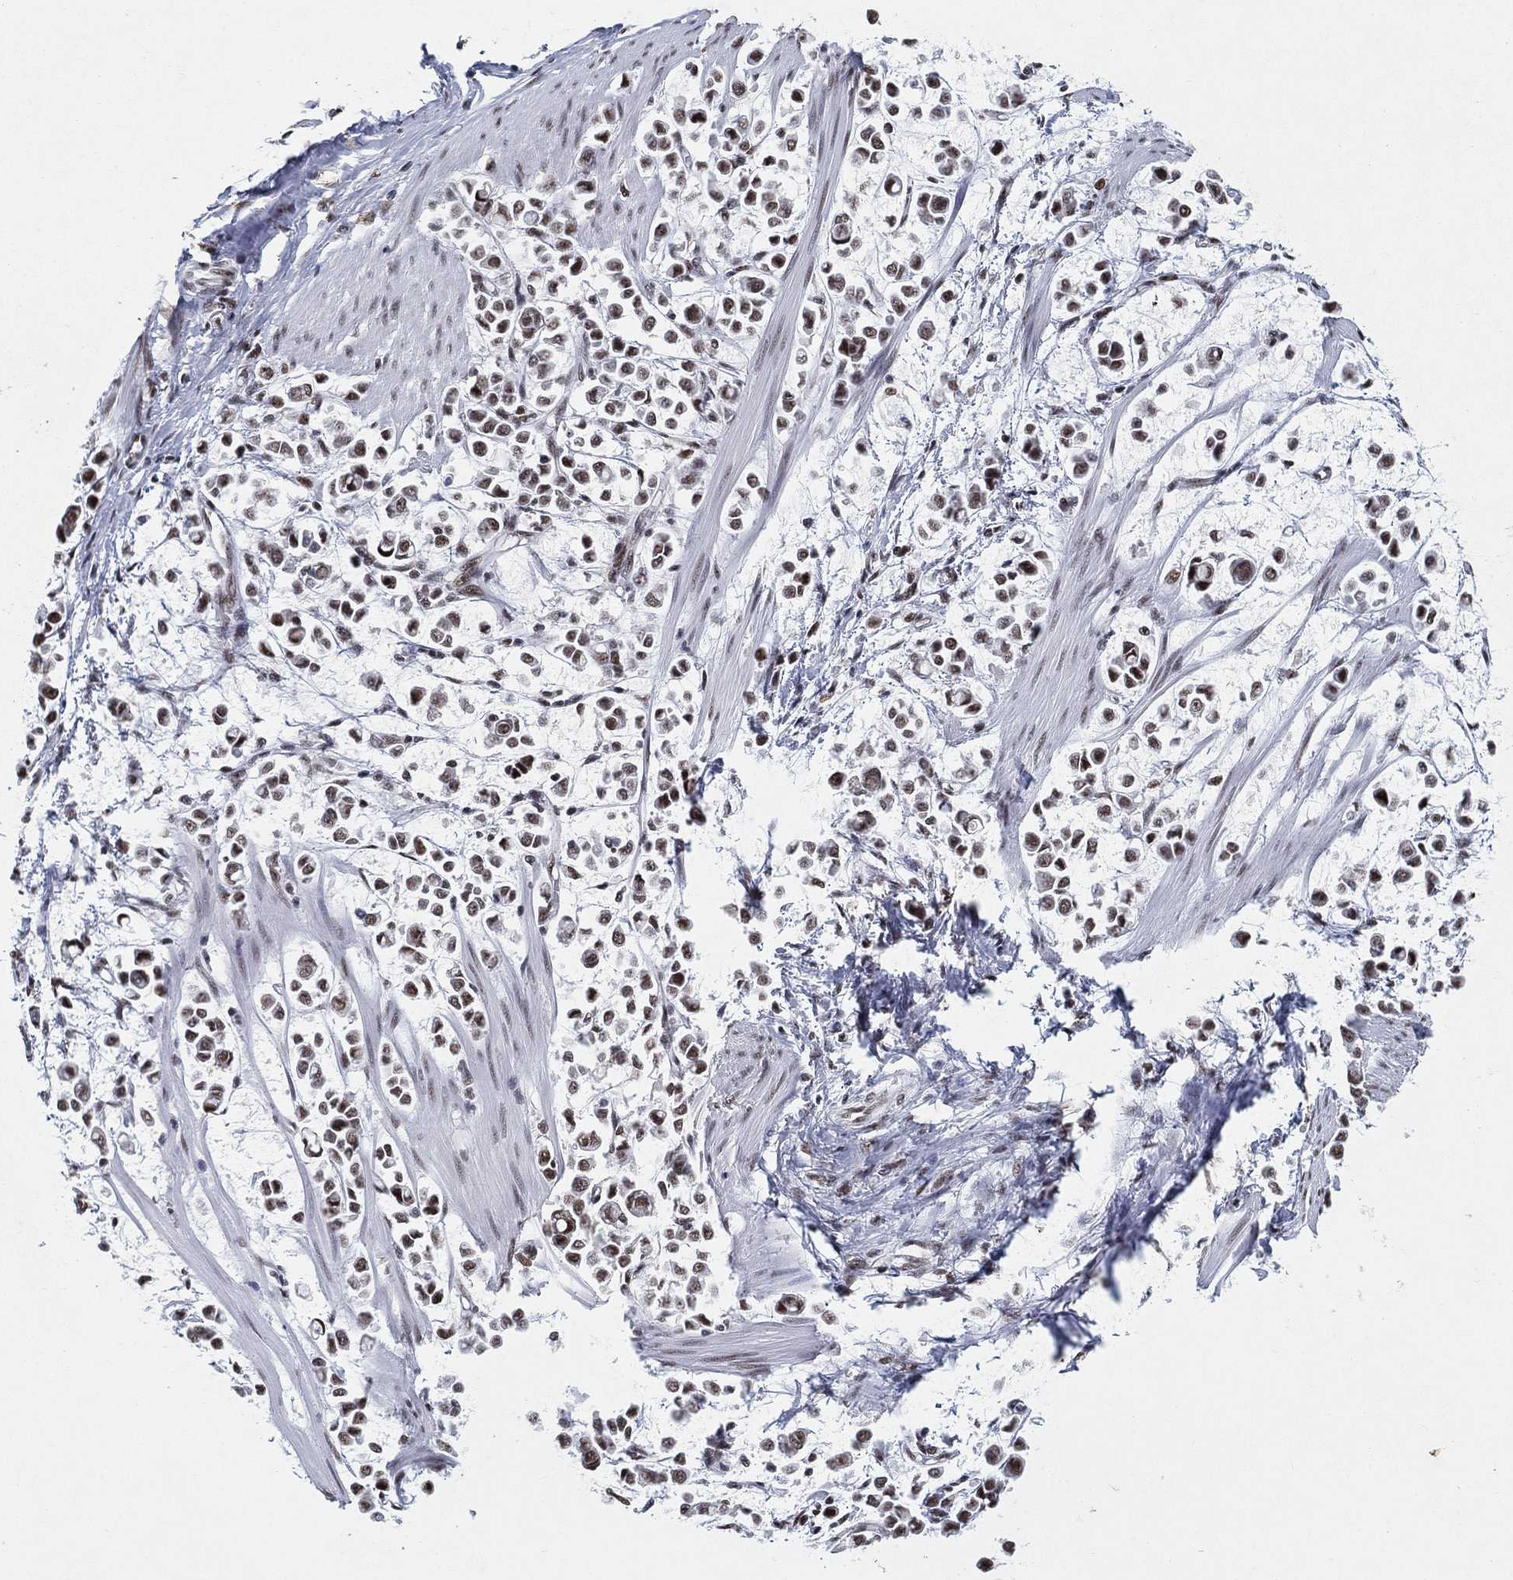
{"staining": {"intensity": "moderate", "quantity": "25%-75%", "location": "nuclear"}, "tissue": "stomach cancer", "cell_type": "Tumor cells", "image_type": "cancer", "snomed": [{"axis": "morphology", "description": "Adenocarcinoma, NOS"}, {"axis": "topography", "description": "Stomach"}], "caption": "IHC micrograph of stomach adenocarcinoma stained for a protein (brown), which reveals medium levels of moderate nuclear positivity in about 25%-75% of tumor cells.", "gene": "DDX27", "patient": {"sex": "male", "age": 82}}